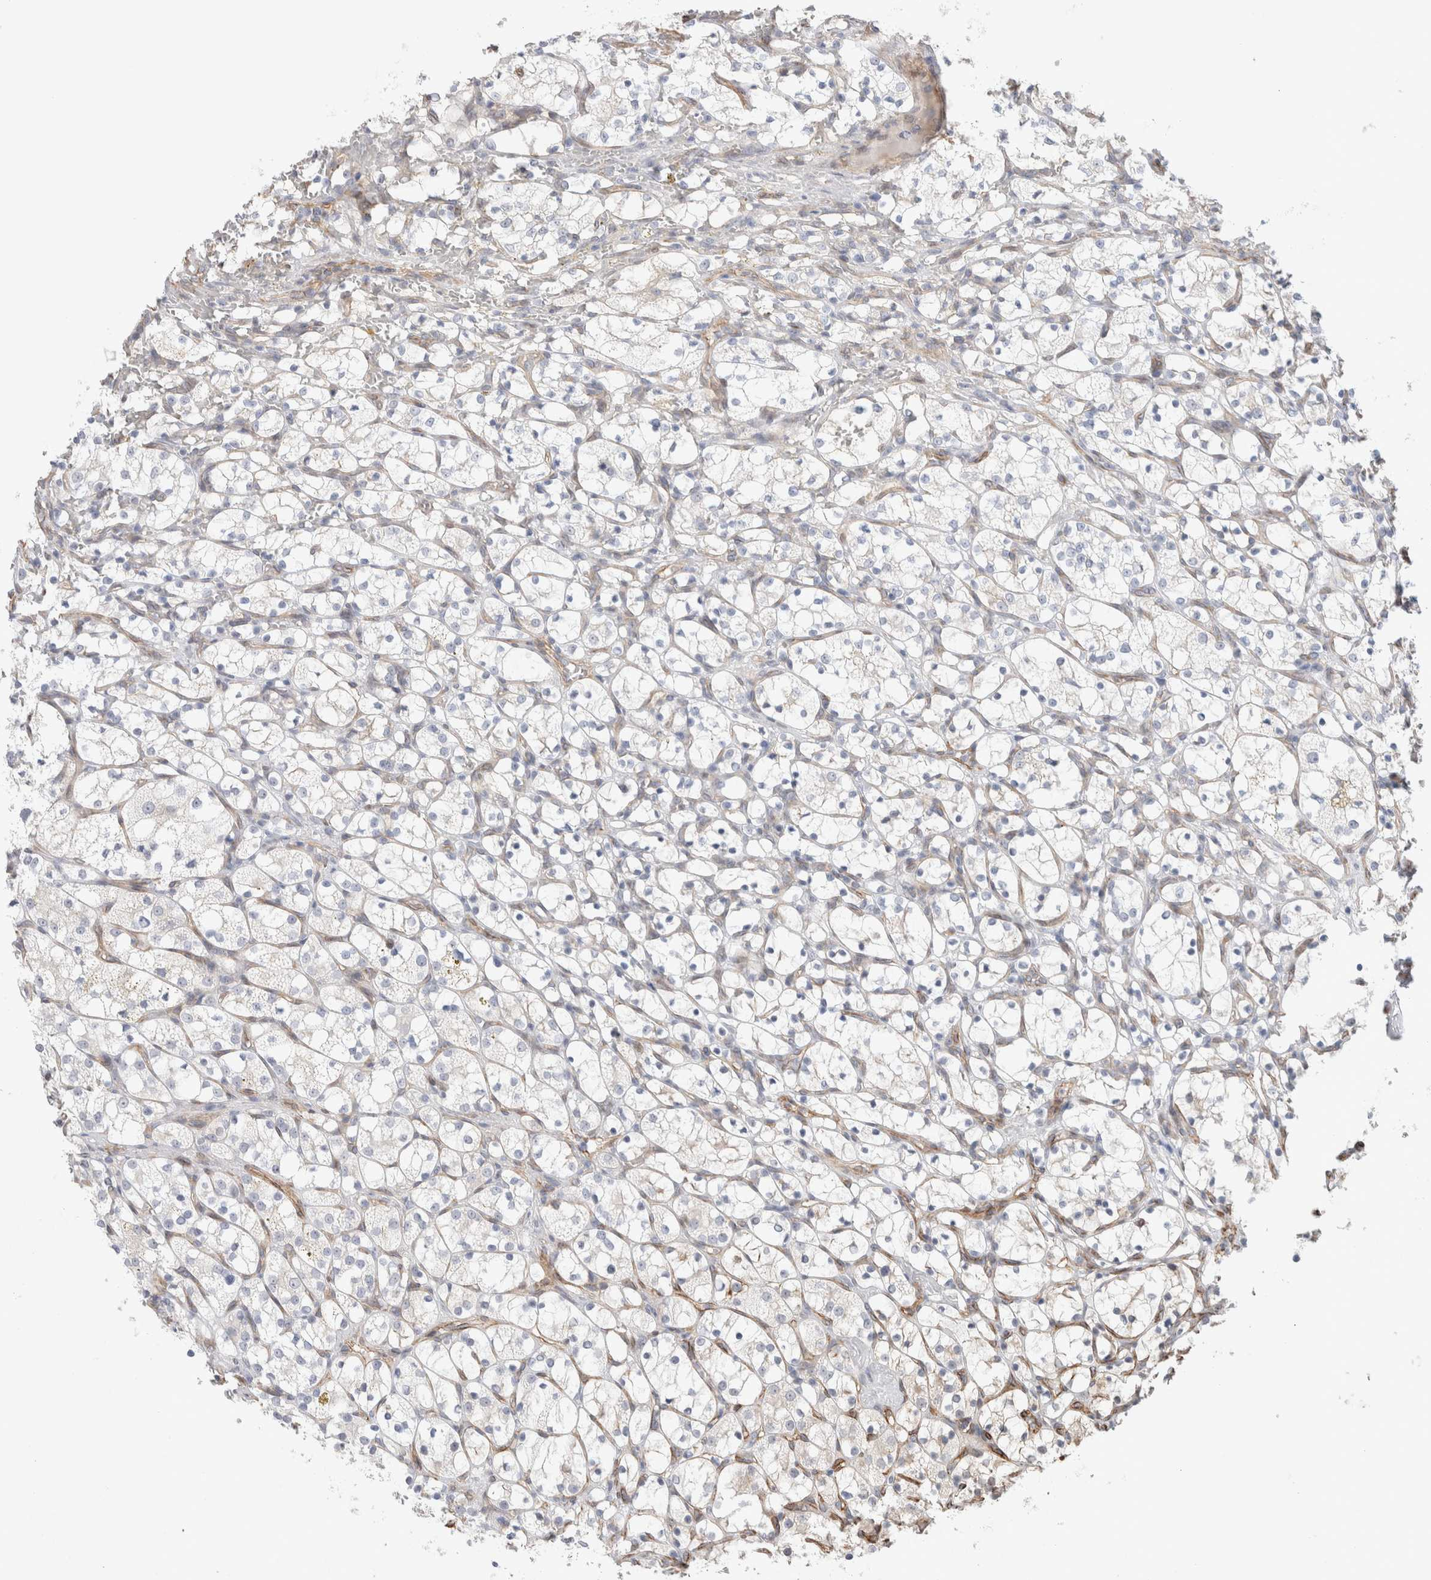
{"staining": {"intensity": "negative", "quantity": "none", "location": "none"}, "tissue": "renal cancer", "cell_type": "Tumor cells", "image_type": "cancer", "snomed": [{"axis": "morphology", "description": "Adenocarcinoma, NOS"}, {"axis": "topography", "description": "Kidney"}], "caption": "Human renal cancer (adenocarcinoma) stained for a protein using IHC reveals no expression in tumor cells.", "gene": "CAAP1", "patient": {"sex": "female", "age": 69}}